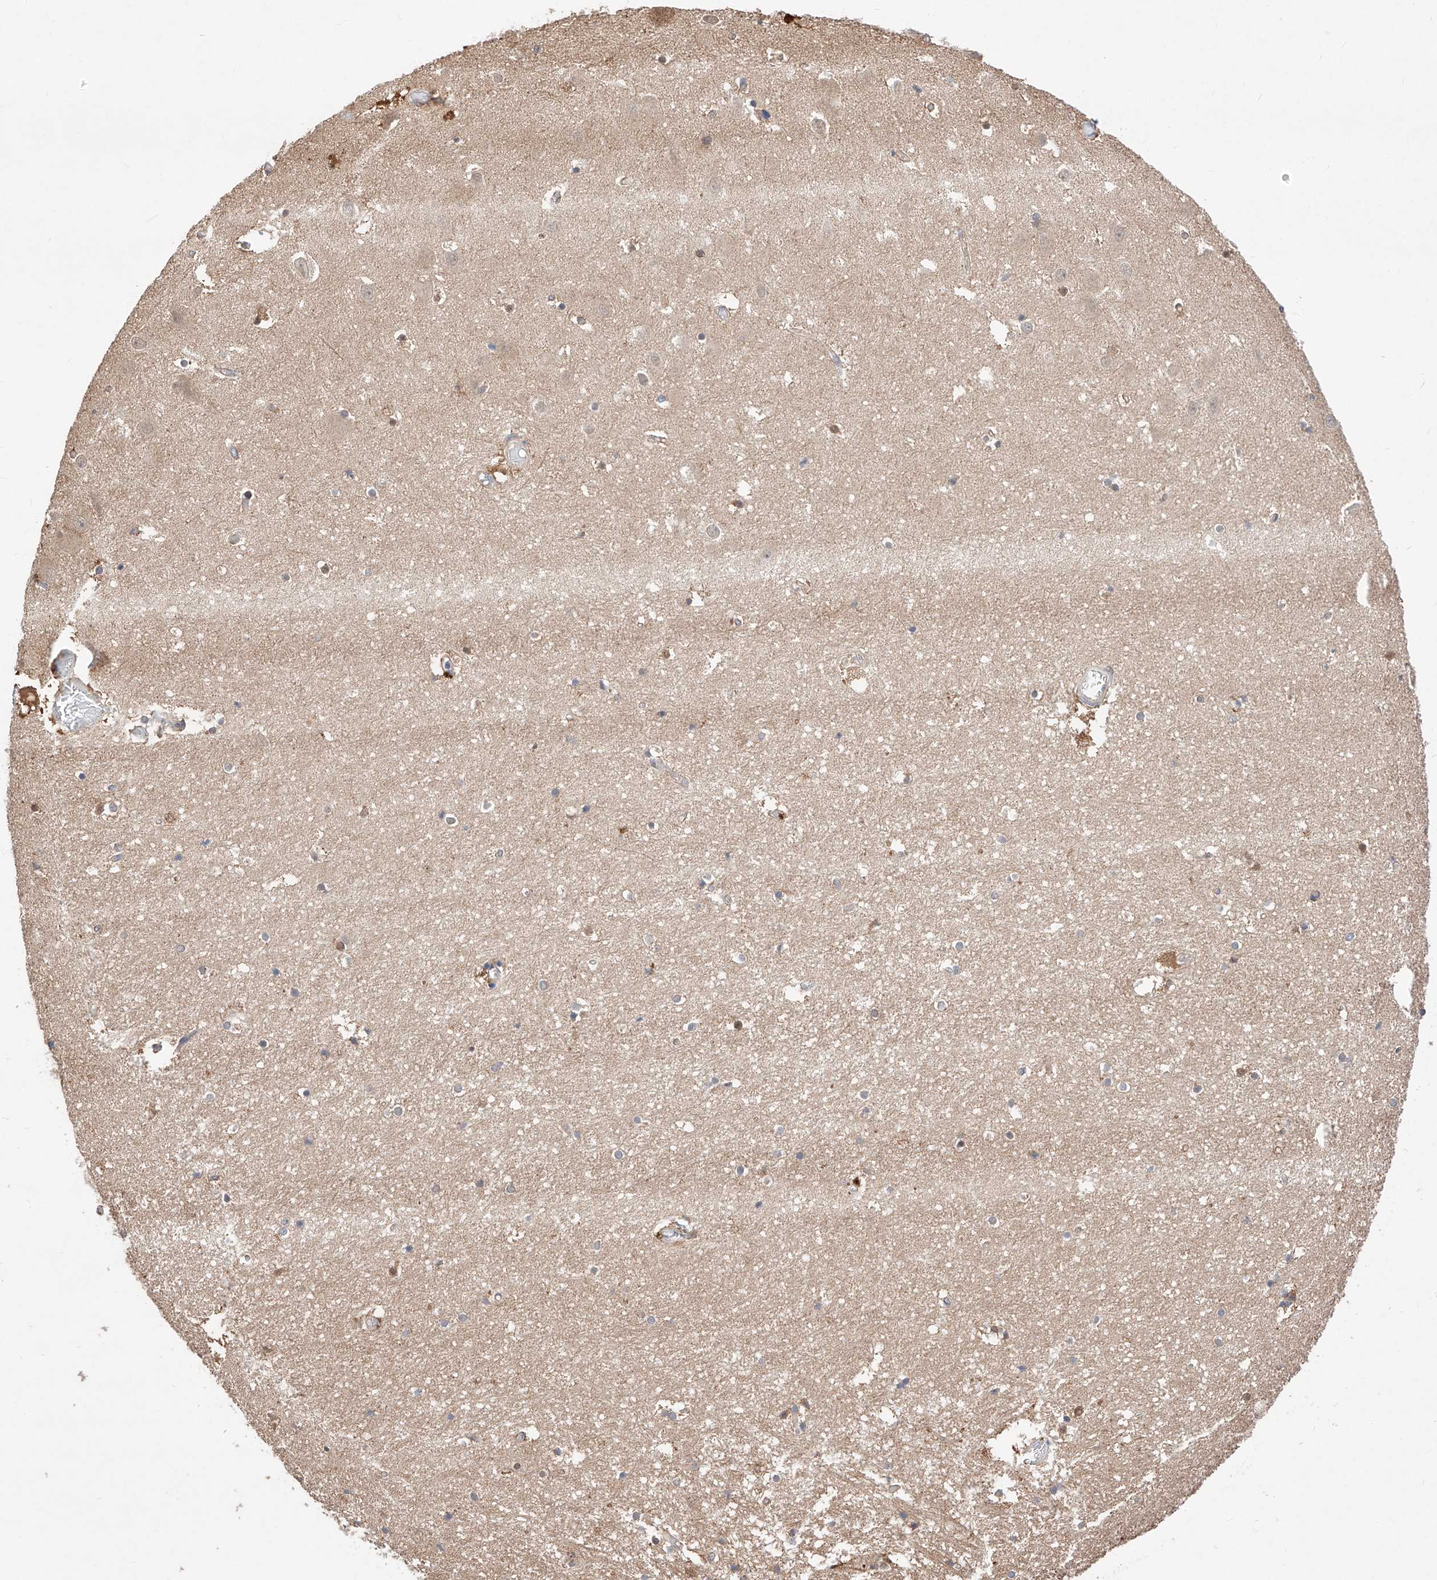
{"staining": {"intensity": "weak", "quantity": "<25%", "location": "cytoplasmic/membranous,nuclear"}, "tissue": "hippocampus", "cell_type": "Glial cells", "image_type": "normal", "snomed": [{"axis": "morphology", "description": "Normal tissue, NOS"}, {"axis": "topography", "description": "Hippocampus"}], "caption": "An immunohistochemistry image of benign hippocampus is shown. There is no staining in glial cells of hippocampus.", "gene": "ZSCAN4", "patient": {"sex": "female", "age": 52}}